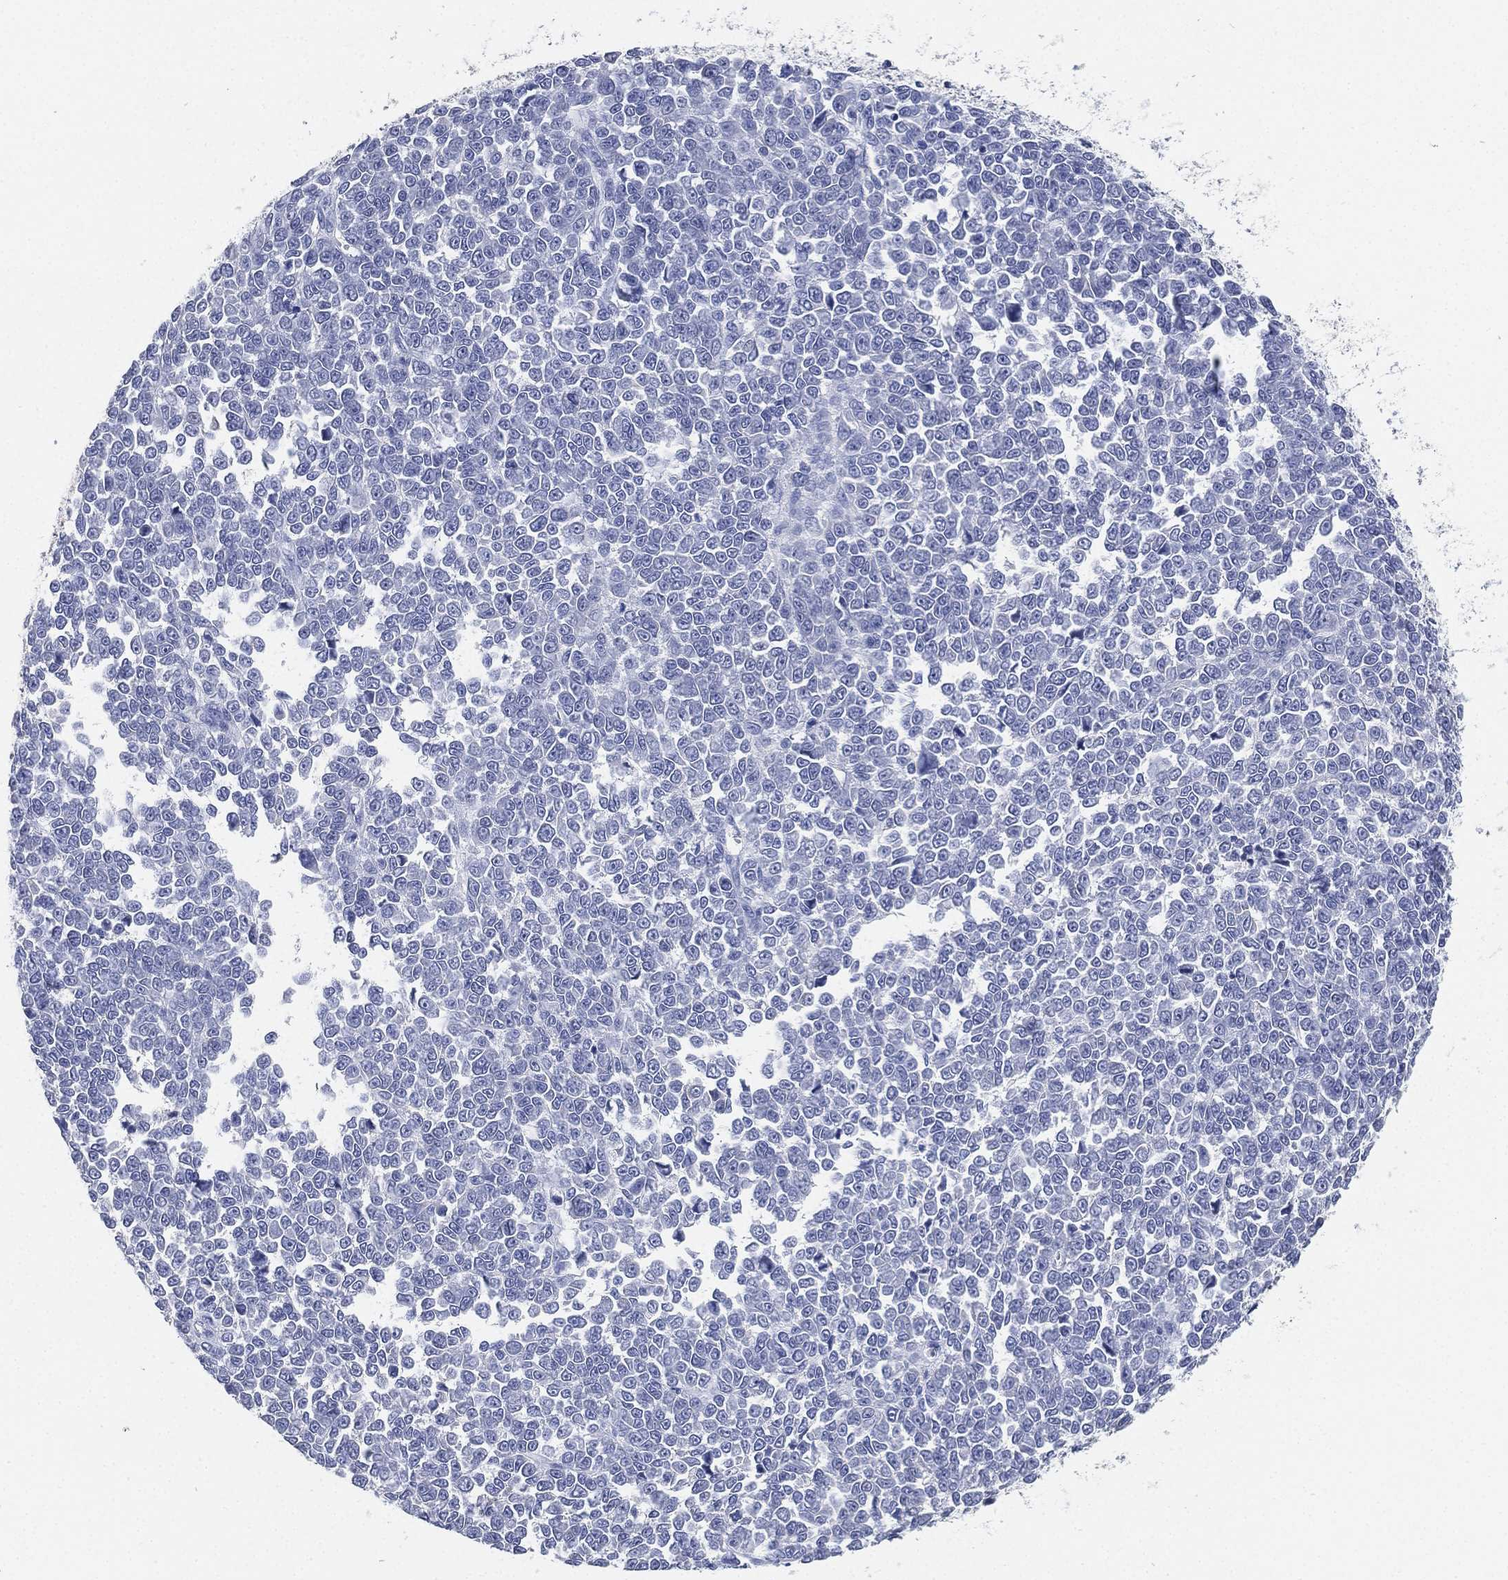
{"staining": {"intensity": "negative", "quantity": "none", "location": "none"}, "tissue": "melanoma", "cell_type": "Tumor cells", "image_type": "cancer", "snomed": [{"axis": "morphology", "description": "Malignant melanoma, NOS"}, {"axis": "topography", "description": "Skin"}], "caption": "An image of human melanoma is negative for staining in tumor cells.", "gene": "IYD", "patient": {"sex": "female", "age": 95}}